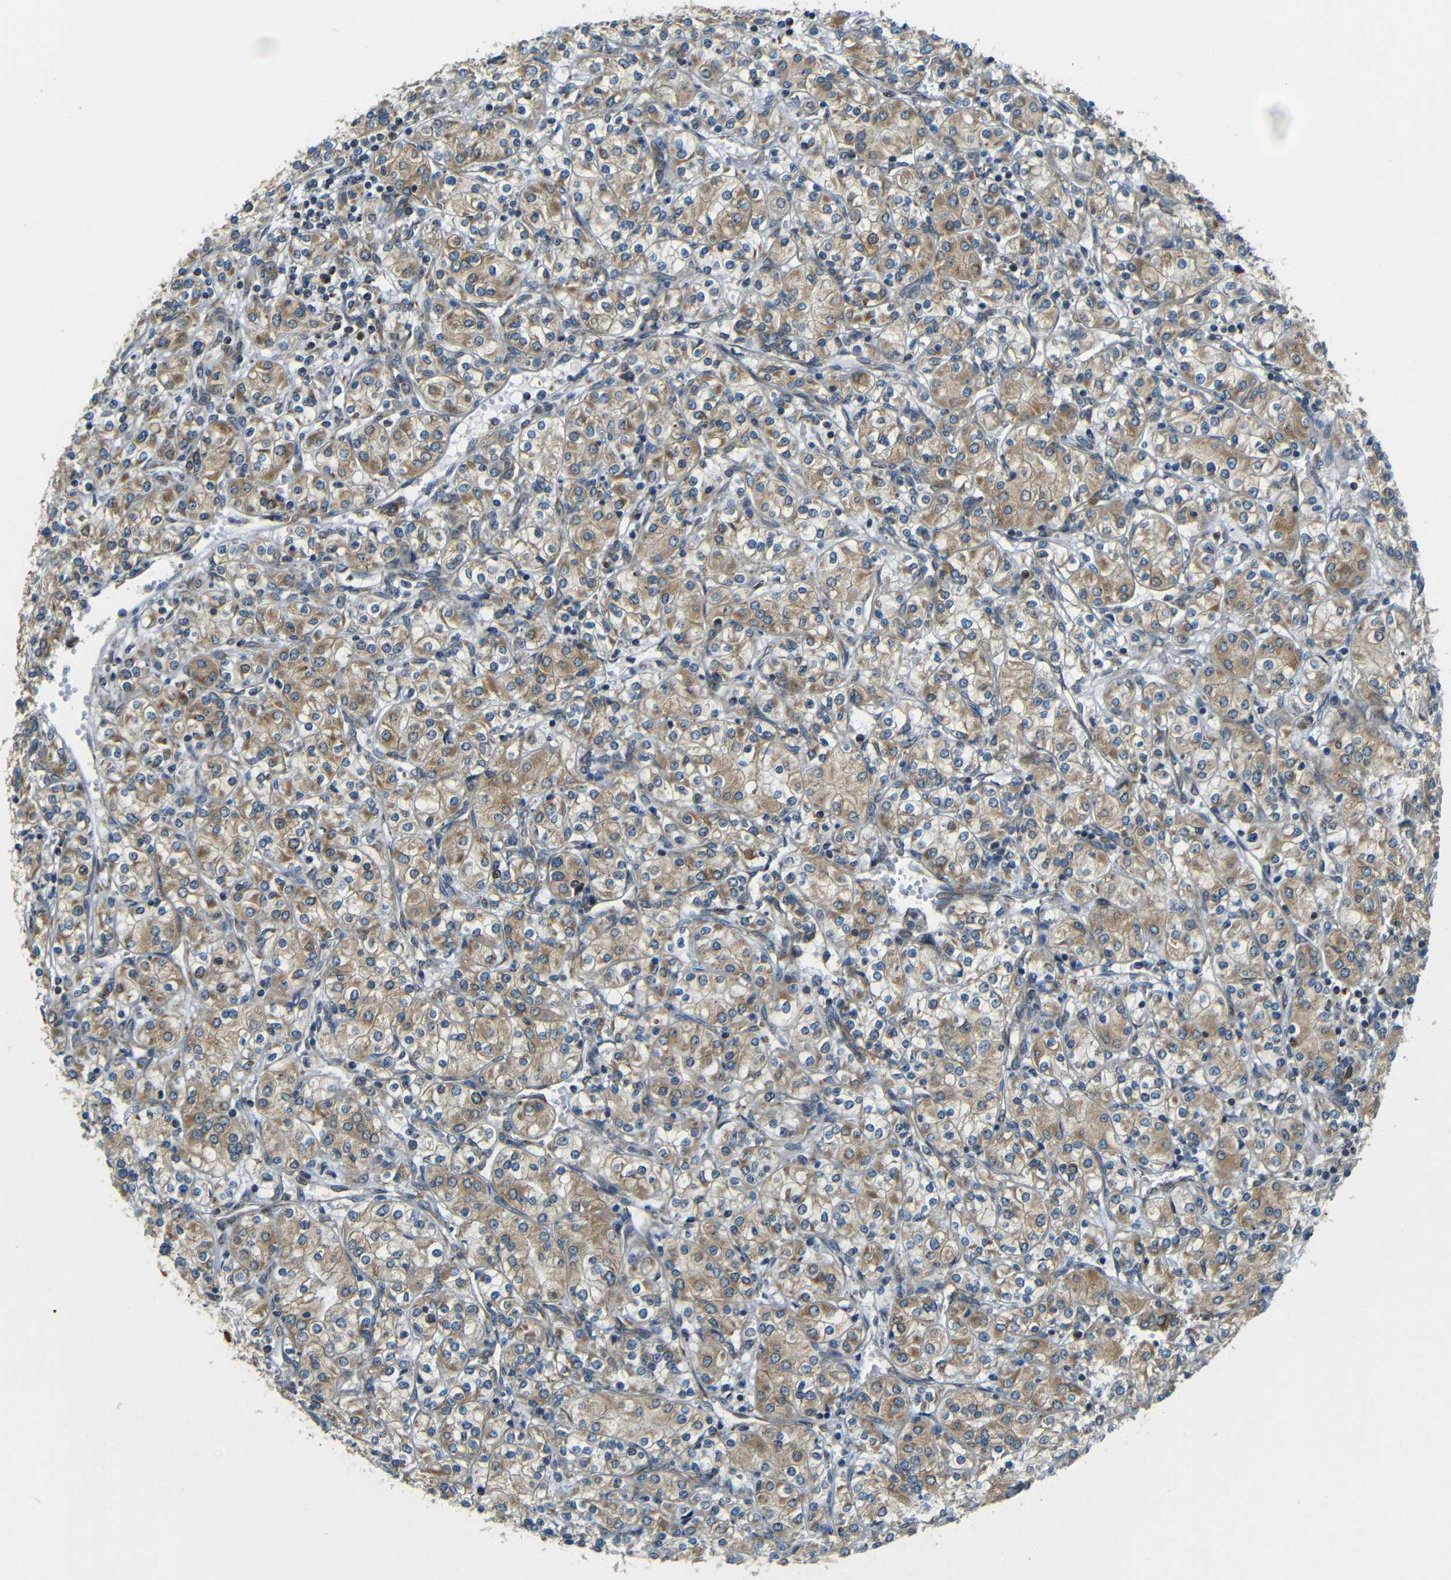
{"staining": {"intensity": "moderate", "quantity": ">75%", "location": "cytoplasmic/membranous"}, "tissue": "renal cancer", "cell_type": "Tumor cells", "image_type": "cancer", "snomed": [{"axis": "morphology", "description": "Adenocarcinoma, NOS"}, {"axis": "topography", "description": "Kidney"}], "caption": "High-magnification brightfield microscopy of renal cancer stained with DAB (brown) and counterstained with hematoxylin (blue). tumor cells exhibit moderate cytoplasmic/membranous positivity is identified in about>75% of cells. The staining was performed using DAB (3,3'-diaminobenzidine), with brown indicating positive protein expression. Nuclei are stained blue with hematoxylin.", "gene": "VAPB", "patient": {"sex": "male", "age": 77}}